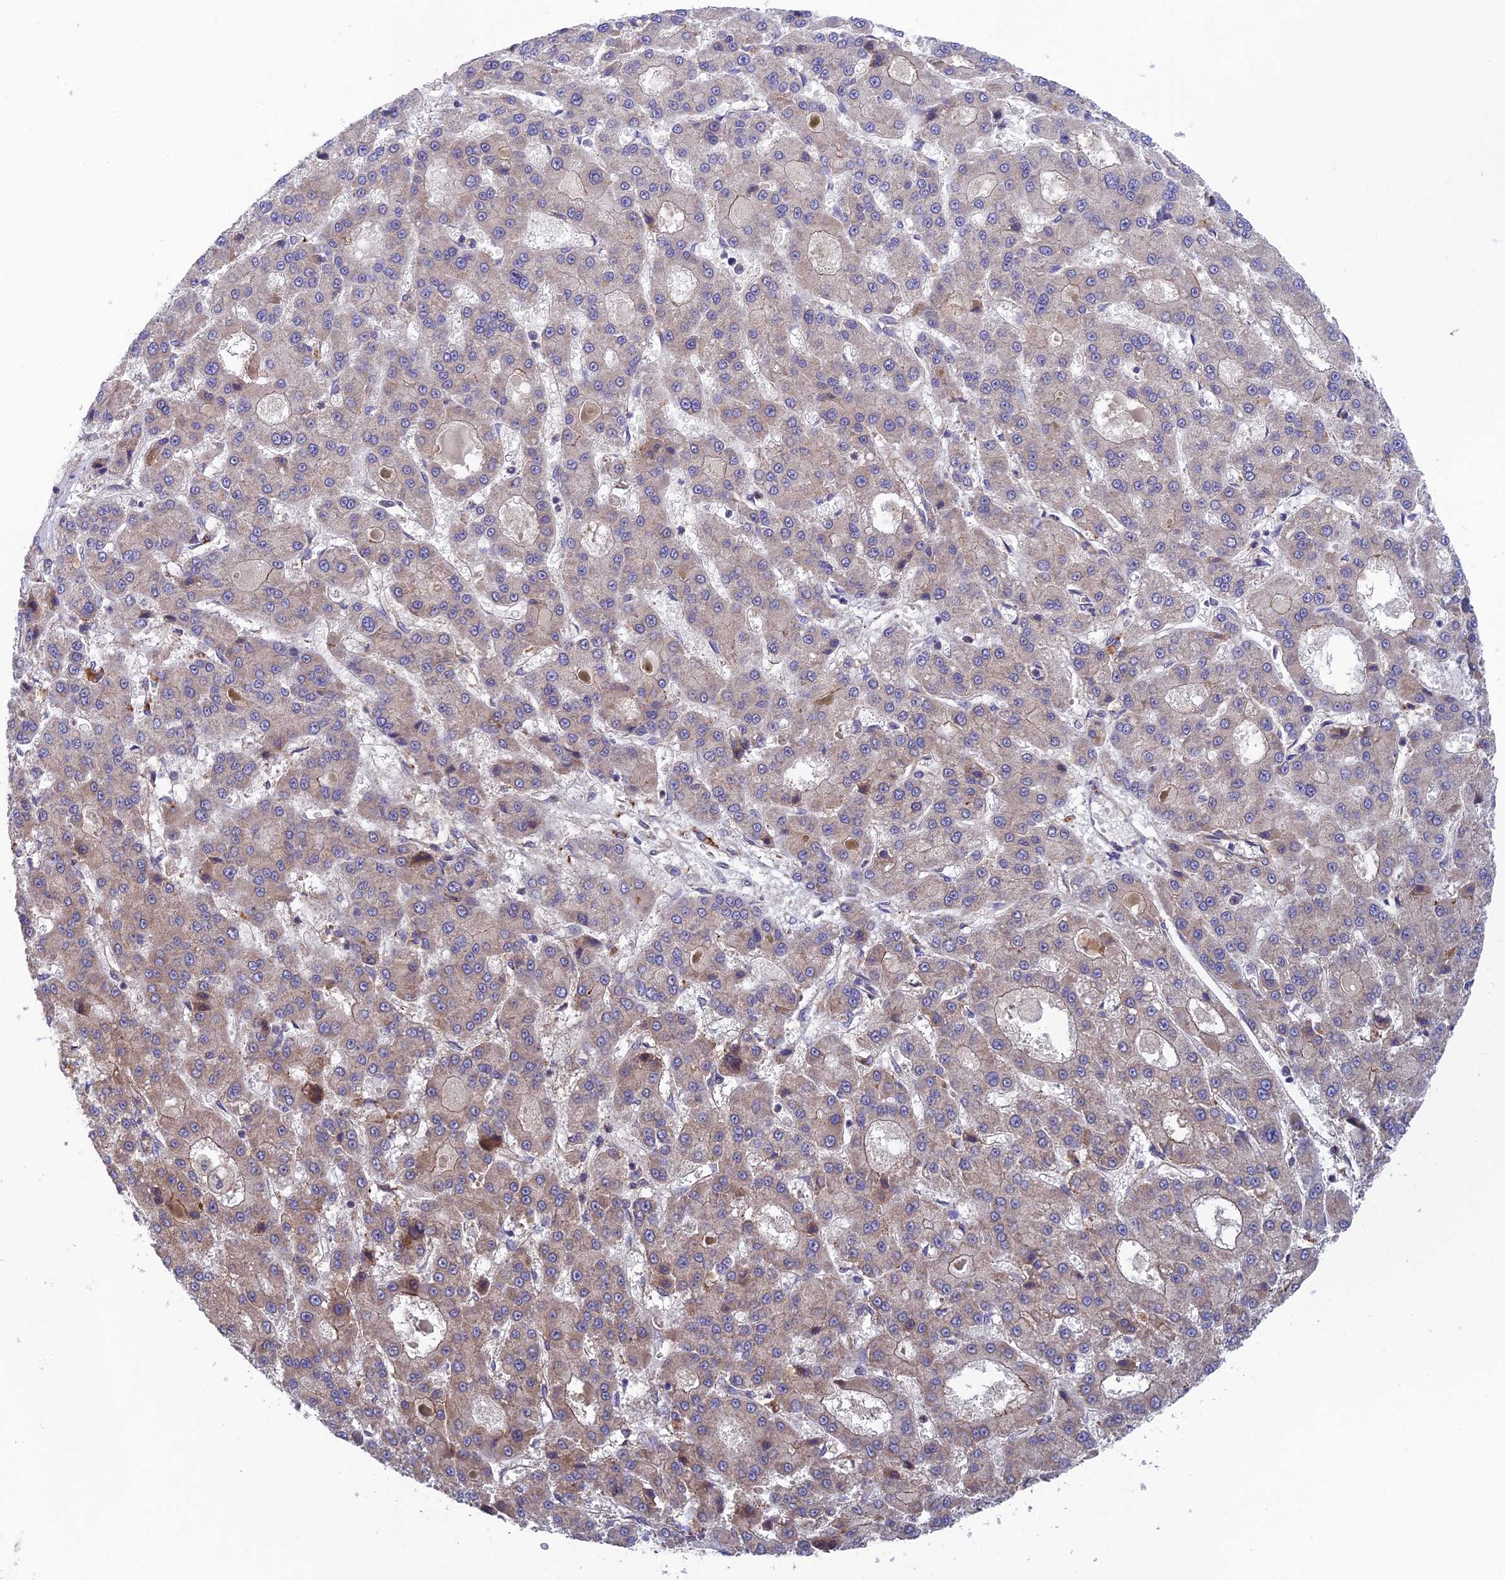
{"staining": {"intensity": "weak", "quantity": "25%-75%", "location": "cytoplasmic/membranous"}, "tissue": "liver cancer", "cell_type": "Tumor cells", "image_type": "cancer", "snomed": [{"axis": "morphology", "description": "Carcinoma, Hepatocellular, NOS"}, {"axis": "topography", "description": "Liver"}], "caption": "Immunohistochemistry (IHC) of hepatocellular carcinoma (liver) demonstrates low levels of weak cytoplasmic/membranous expression in about 25%-75% of tumor cells.", "gene": "UROS", "patient": {"sex": "male", "age": 70}}